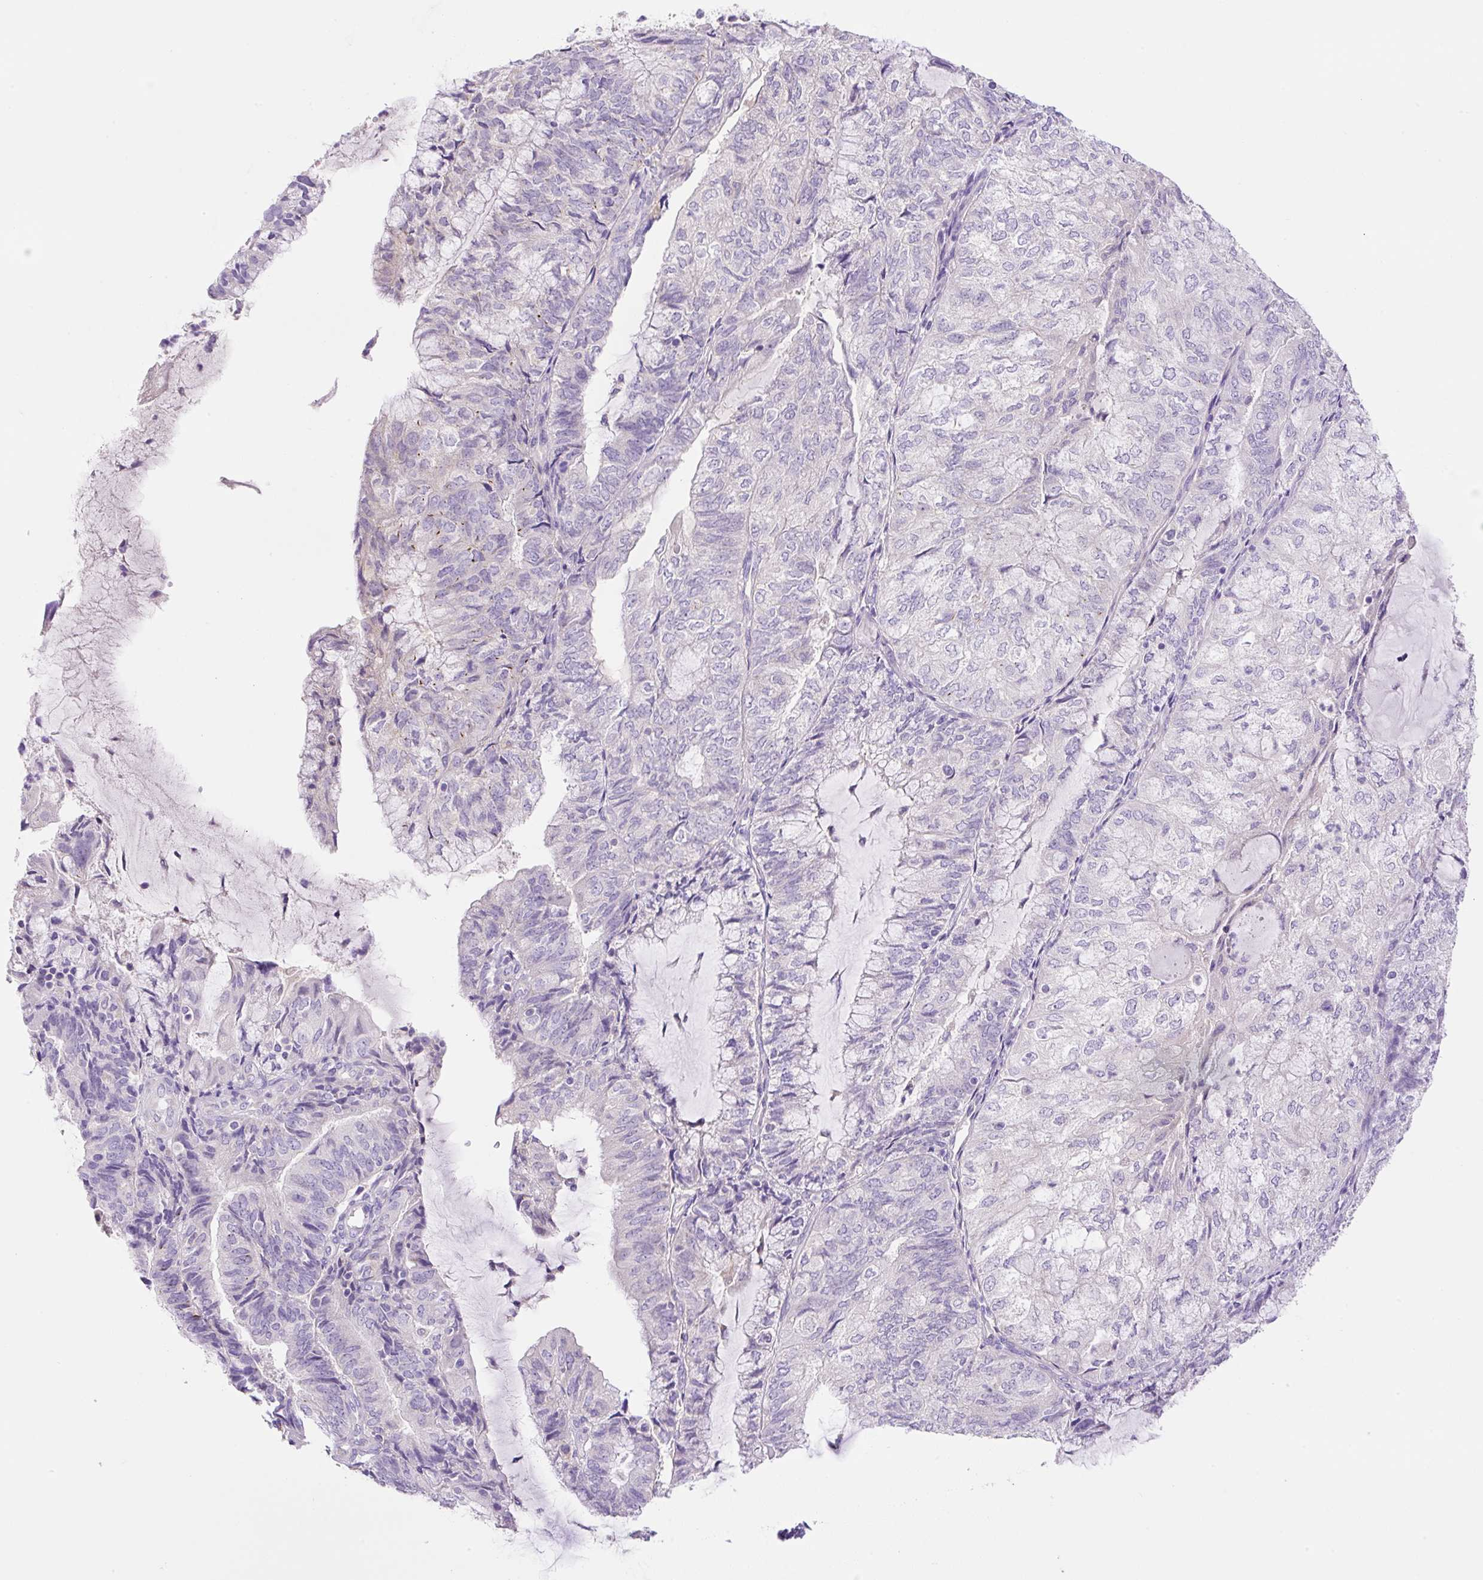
{"staining": {"intensity": "negative", "quantity": "none", "location": "none"}, "tissue": "endometrial cancer", "cell_type": "Tumor cells", "image_type": "cancer", "snomed": [{"axis": "morphology", "description": "Adenocarcinoma, NOS"}, {"axis": "topography", "description": "Endometrium"}], "caption": "The histopathology image reveals no significant staining in tumor cells of endometrial cancer (adenocarcinoma). (DAB (3,3'-diaminobenzidine) immunohistochemistry with hematoxylin counter stain).", "gene": "NDST3", "patient": {"sex": "female", "age": 81}}